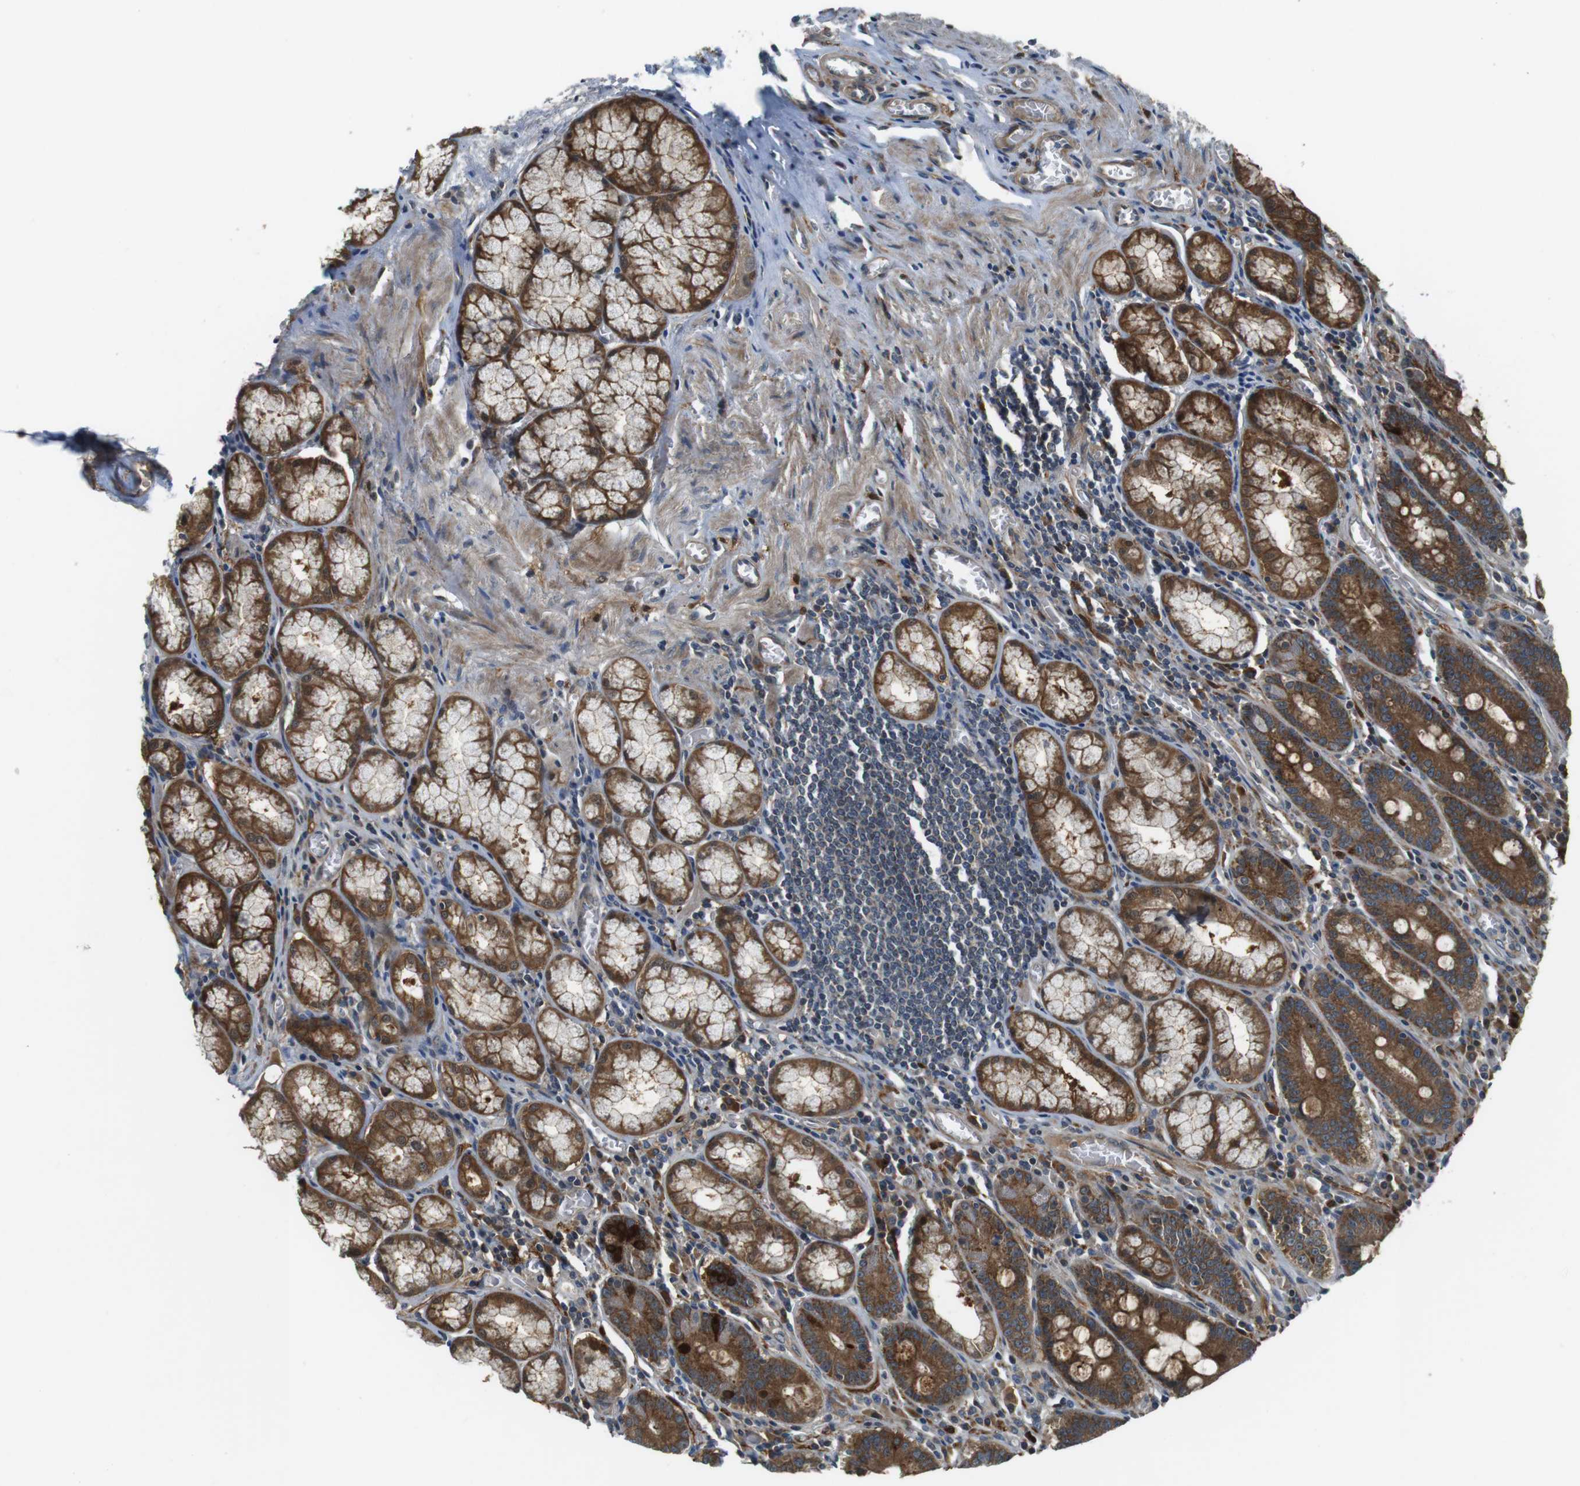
{"staining": {"intensity": "strong", "quantity": ">75%", "location": "cytoplasmic/membranous"}, "tissue": "stomach", "cell_type": "Glandular cells", "image_type": "normal", "snomed": [{"axis": "morphology", "description": "Normal tissue, NOS"}, {"axis": "topography", "description": "Stomach, lower"}], "caption": "IHC photomicrograph of normal stomach stained for a protein (brown), which demonstrates high levels of strong cytoplasmic/membranous staining in approximately >75% of glandular cells.", "gene": "IFFO2", "patient": {"sex": "male", "age": 56}}